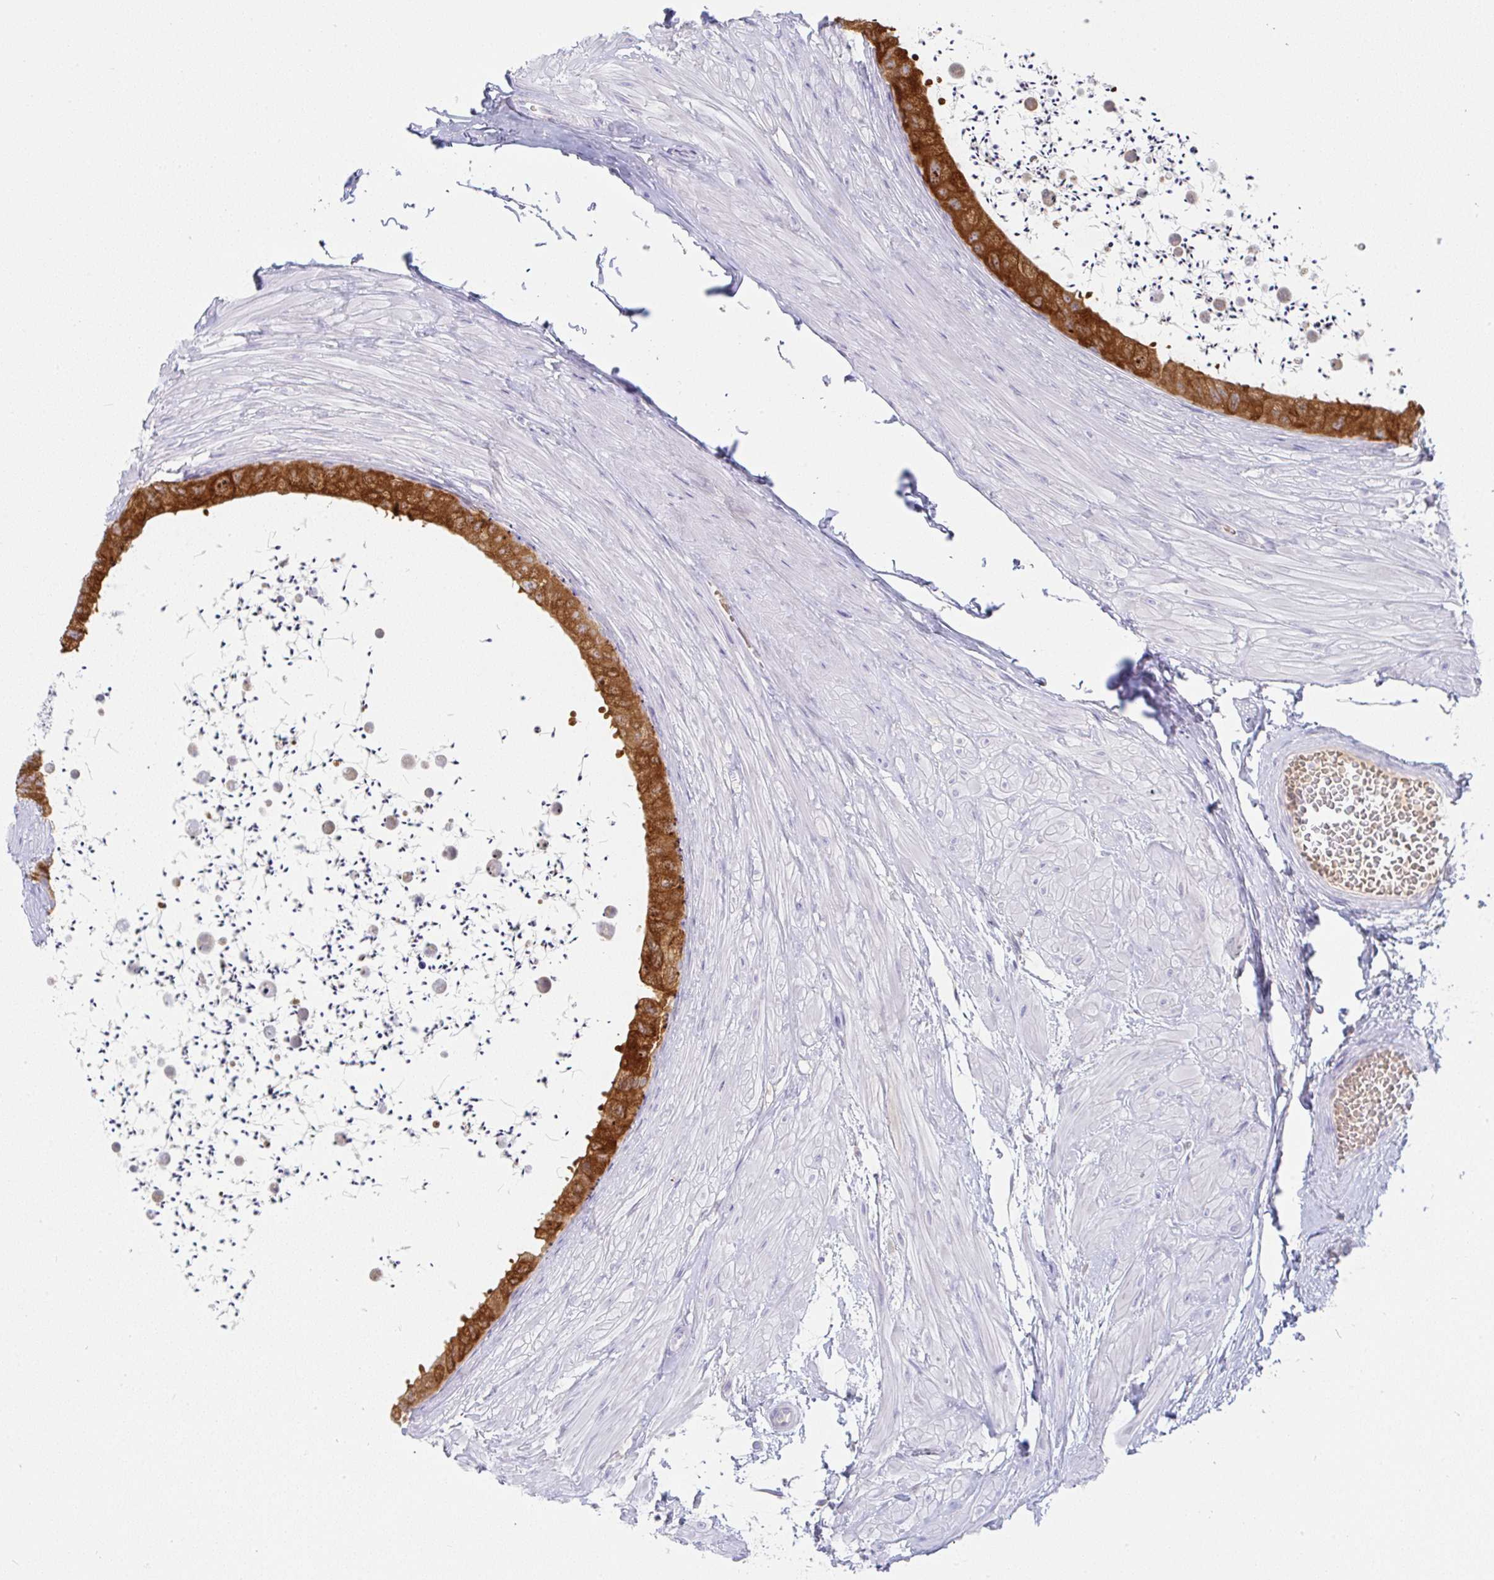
{"staining": {"intensity": "strong", "quantity": ">75%", "location": "cytoplasmic/membranous"}, "tissue": "epididymis", "cell_type": "Glandular cells", "image_type": "normal", "snomed": [{"axis": "morphology", "description": "Normal tissue, NOS"}, {"axis": "topography", "description": "Epididymis"}, {"axis": "topography", "description": "Peripheral nerve tissue"}], "caption": "Protein expression analysis of normal epididymis demonstrates strong cytoplasmic/membranous staining in approximately >75% of glandular cells.", "gene": "DERL2", "patient": {"sex": "male", "age": 32}}